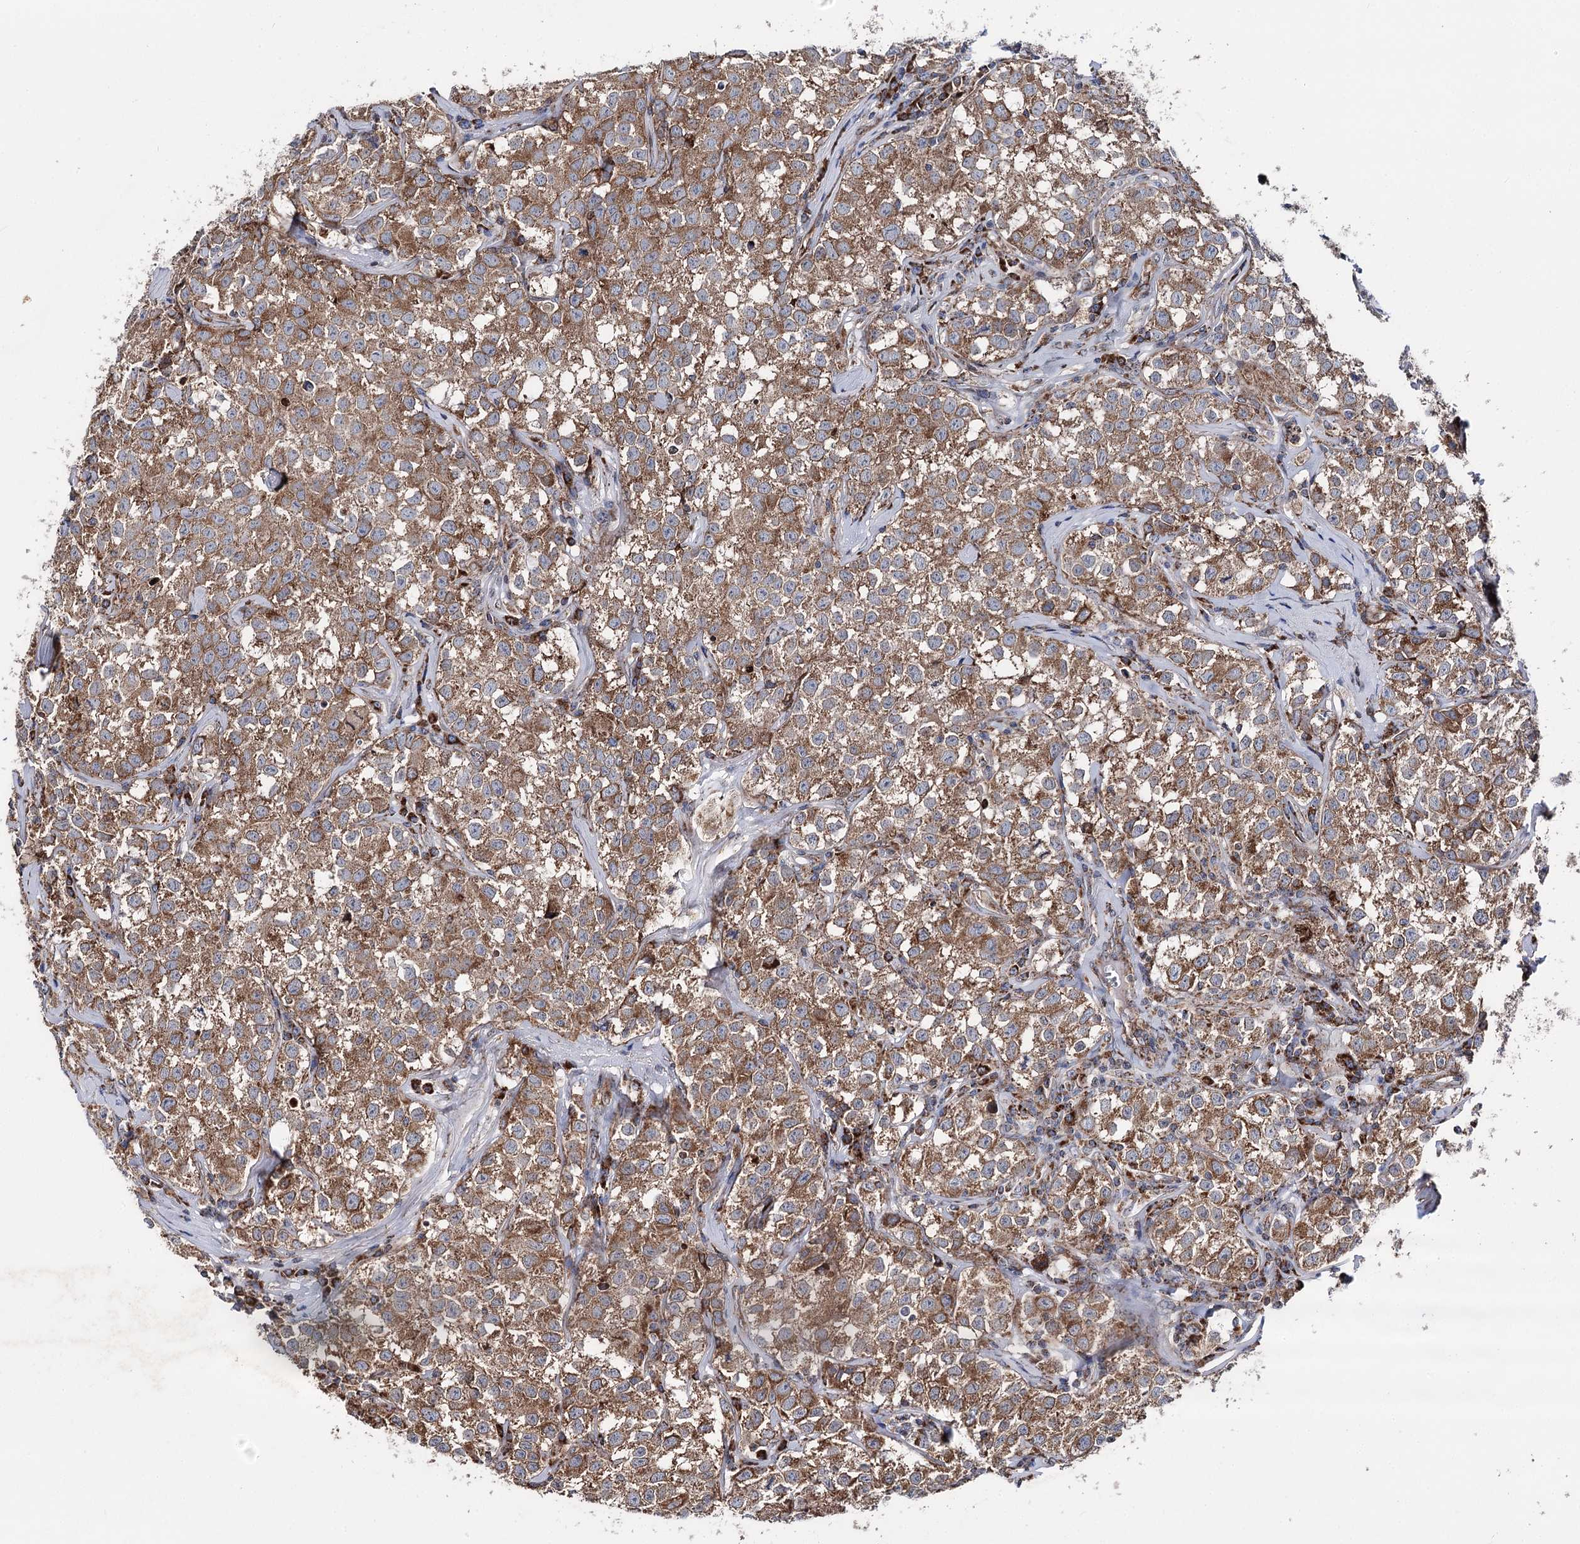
{"staining": {"intensity": "moderate", "quantity": ">75%", "location": "cytoplasmic/membranous"}, "tissue": "testis cancer", "cell_type": "Tumor cells", "image_type": "cancer", "snomed": [{"axis": "morphology", "description": "Seminoma, NOS"}, {"axis": "morphology", "description": "Carcinoma, Embryonal, NOS"}, {"axis": "topography", "description": "Testis"}], "caption": "Moderate cytoplasmic/membranous protein positivity is present in approximately >75% of tumor cells in seminoma (testis).", "gene": "MSANTD2", "patient": {"sex": "male", "age": 43}}